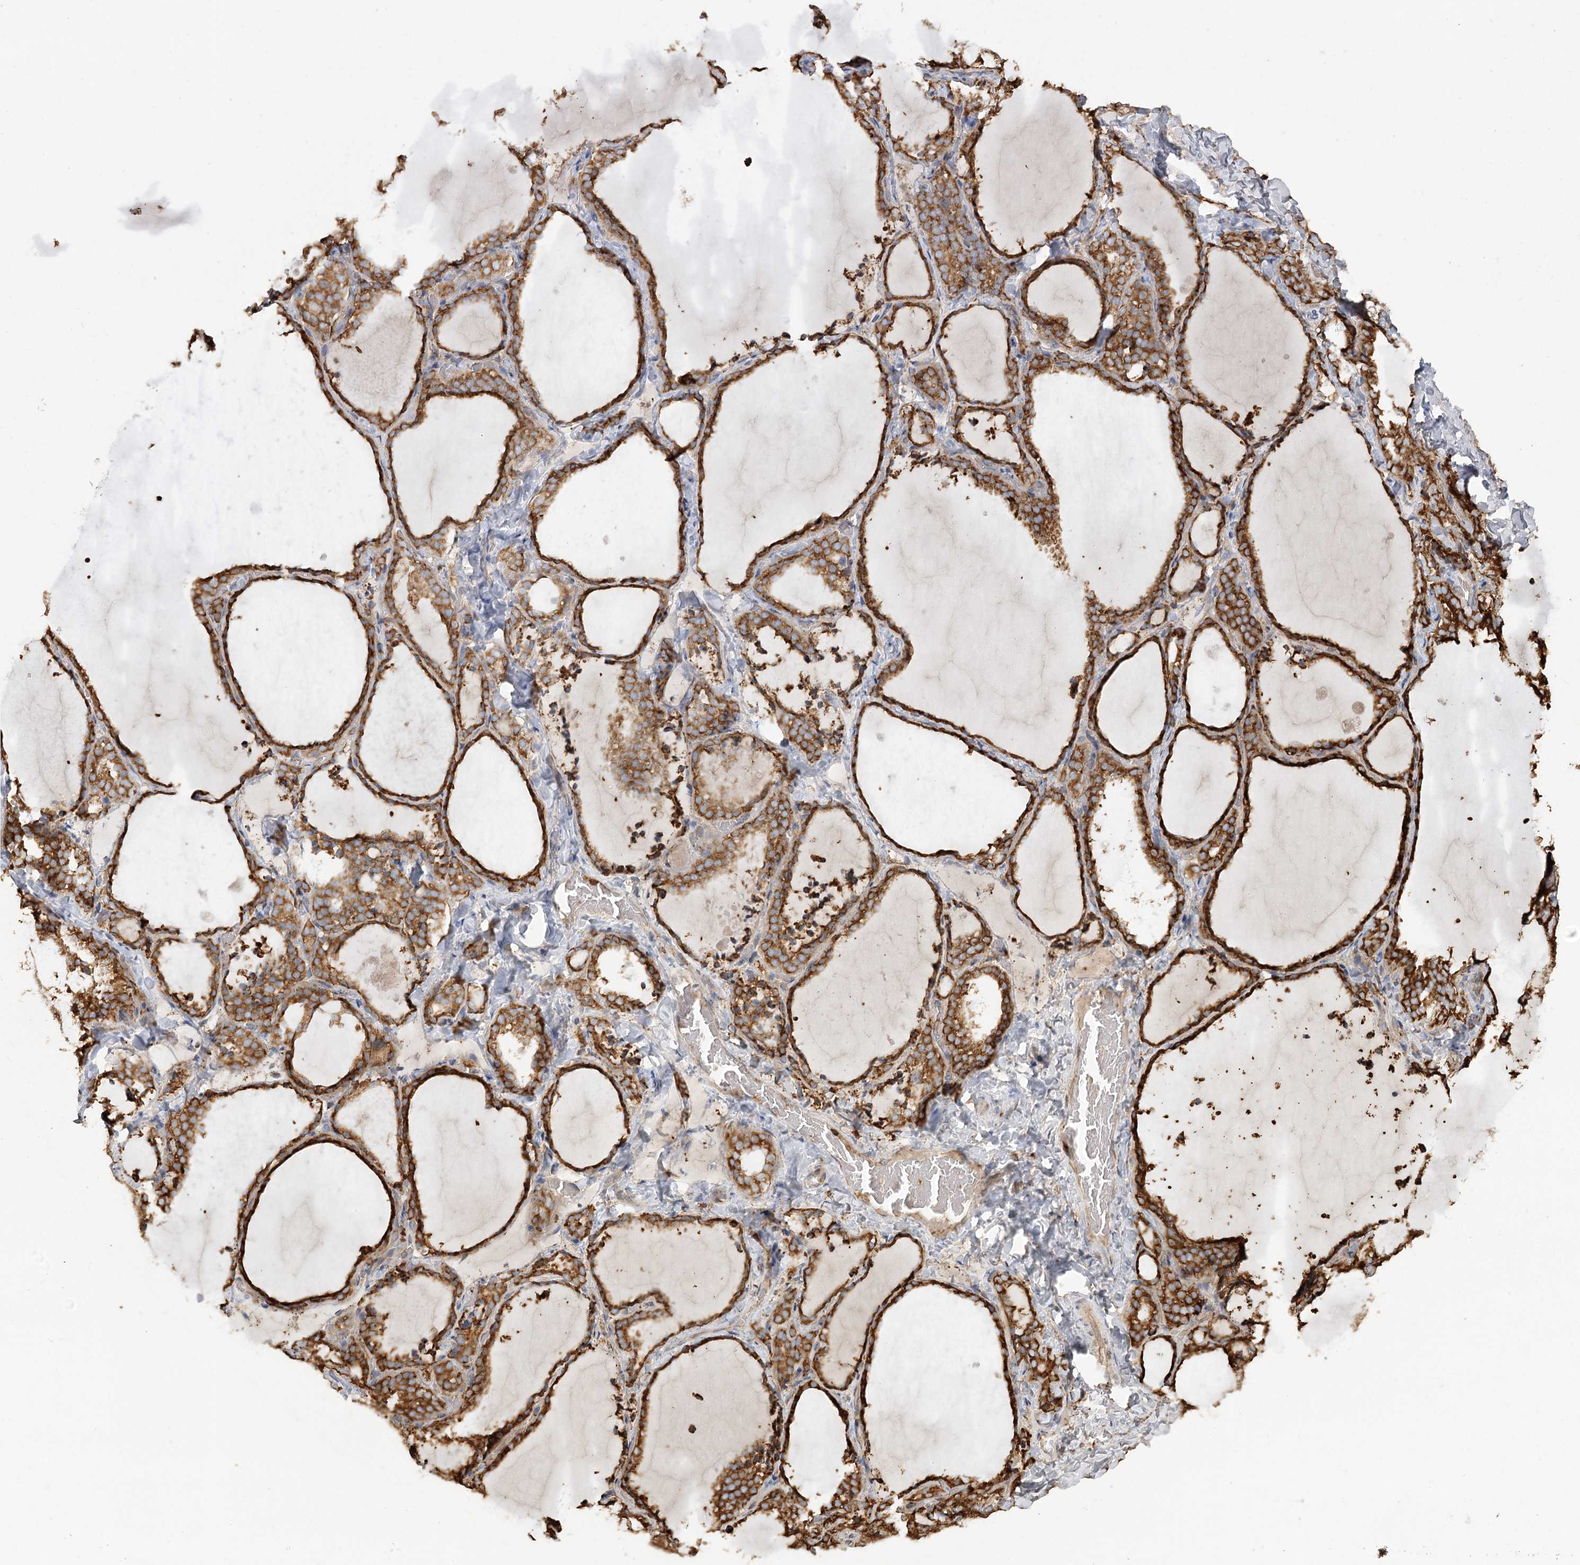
{"staining": {"intensity": "strong", "quantity": ">75%", "location": "cytoplasmic/membranous"}, "tissue": "thyroid gland", "cell_type": "Glandular cells", "image_type": "normal", "snomed": [{"axis": "morphology", "description": "Normal tissue, NOS"}, {"axis": "topography", "description": "Thyroid gland"}], "caption": "This is a micrograph of immunohistochemistry (IHC) staining of benign thyroid gland, which shows strong positivity in the cytoplasmic/membranous of glandular cells.", "gene": "ACAP2", "patient": {"sex": "female", "age": 22}}